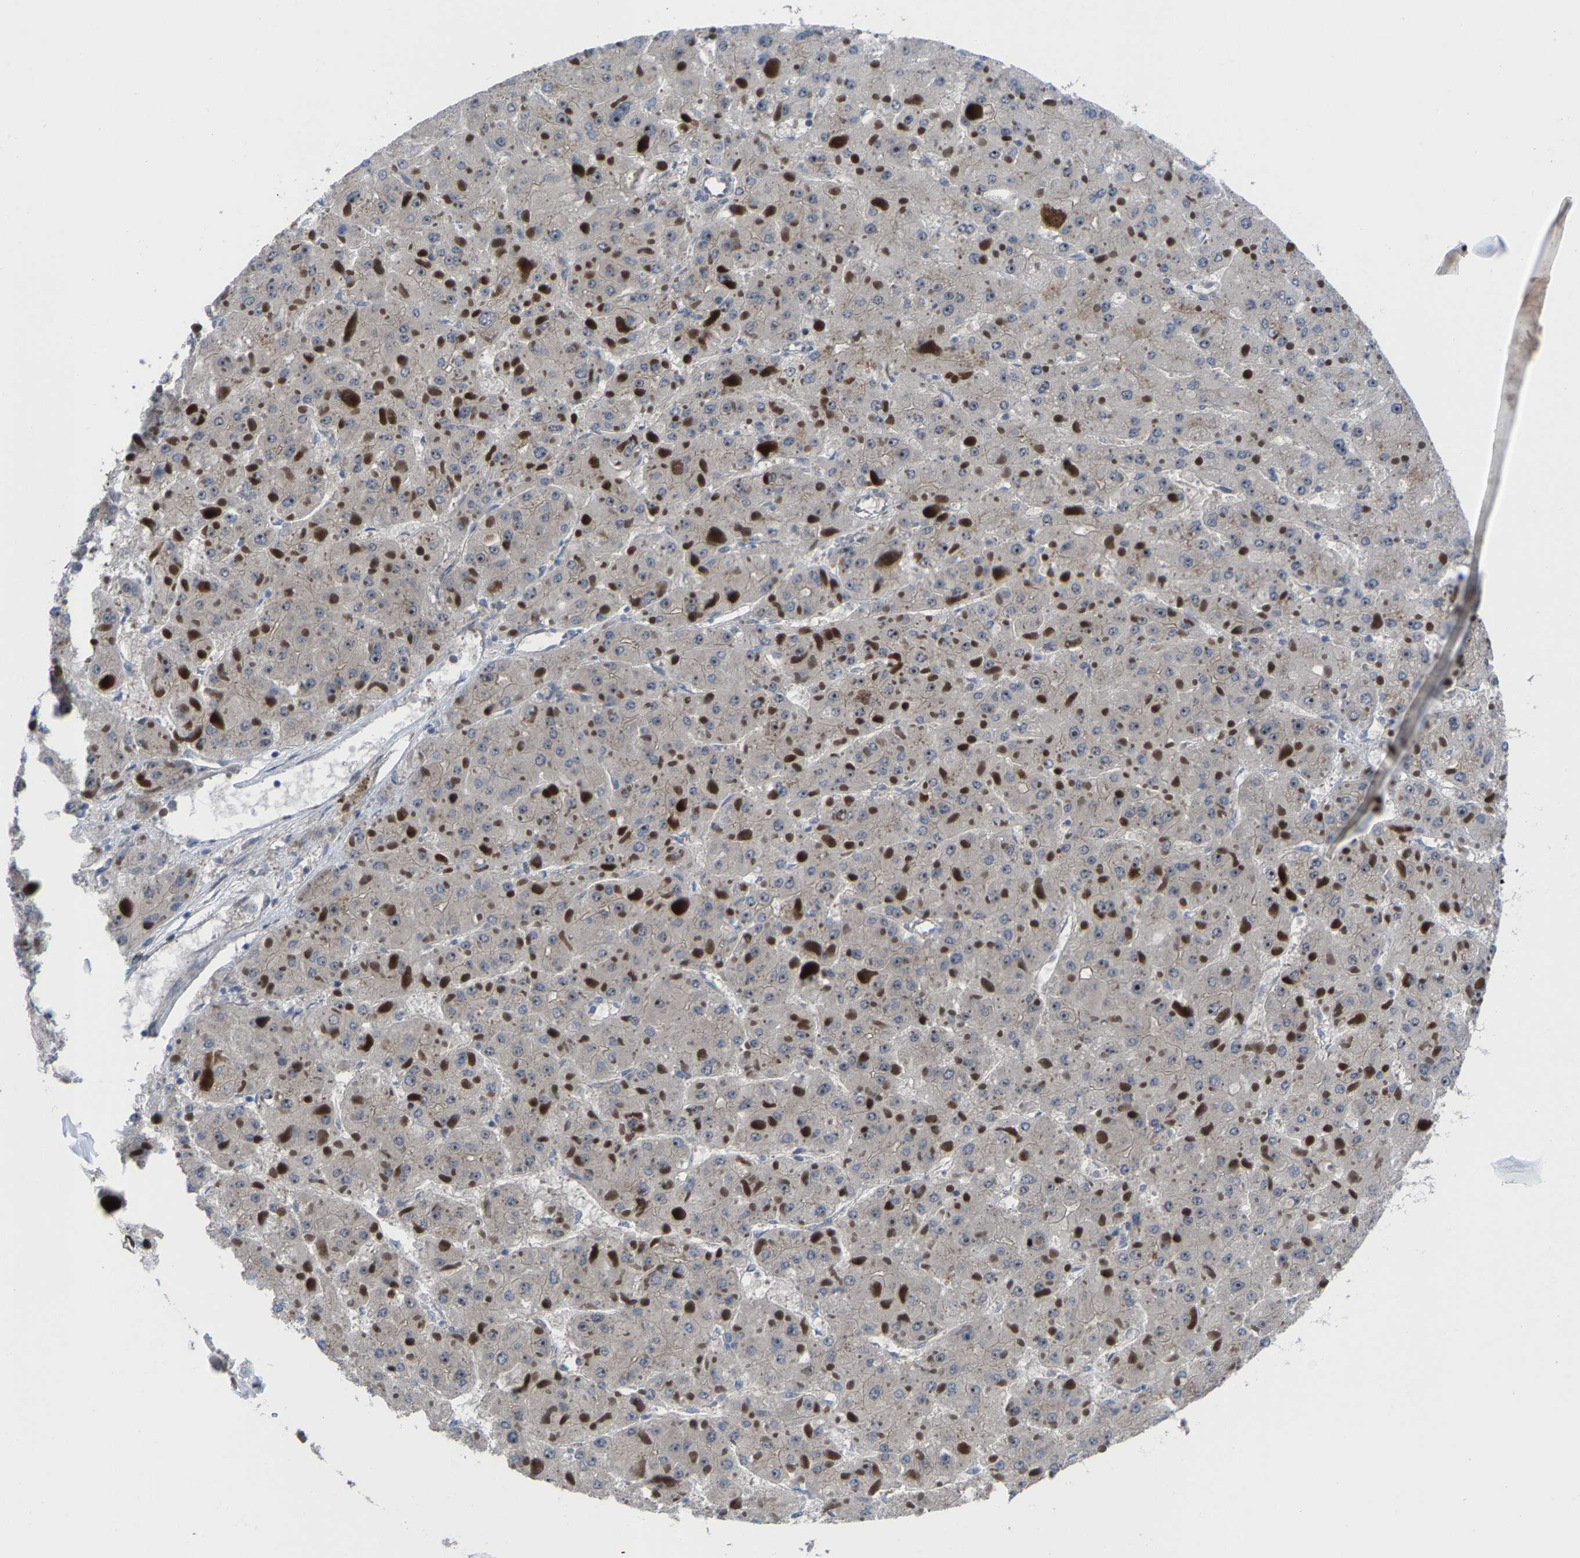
{"staining": {"intensity": "negative", "quantity": "none", "location": "none"}, "tissue": "liver cancer", "cell_type": "Tumor cells", "image_type": "cancer", "snomed": [{"axis": "morphology", "description": "Carcinoma, Hepatocellular, NOS"}, {"axis": "topography", "description": "Liver"}], "caption": "This is an immunohistochemistry (IHC) photomicrograph of human hepatocellular carcinoma (liver). There is no expression in tumor cells.", "gene": "HAUS6", "patient": {"sex": "female", "age": 73}}